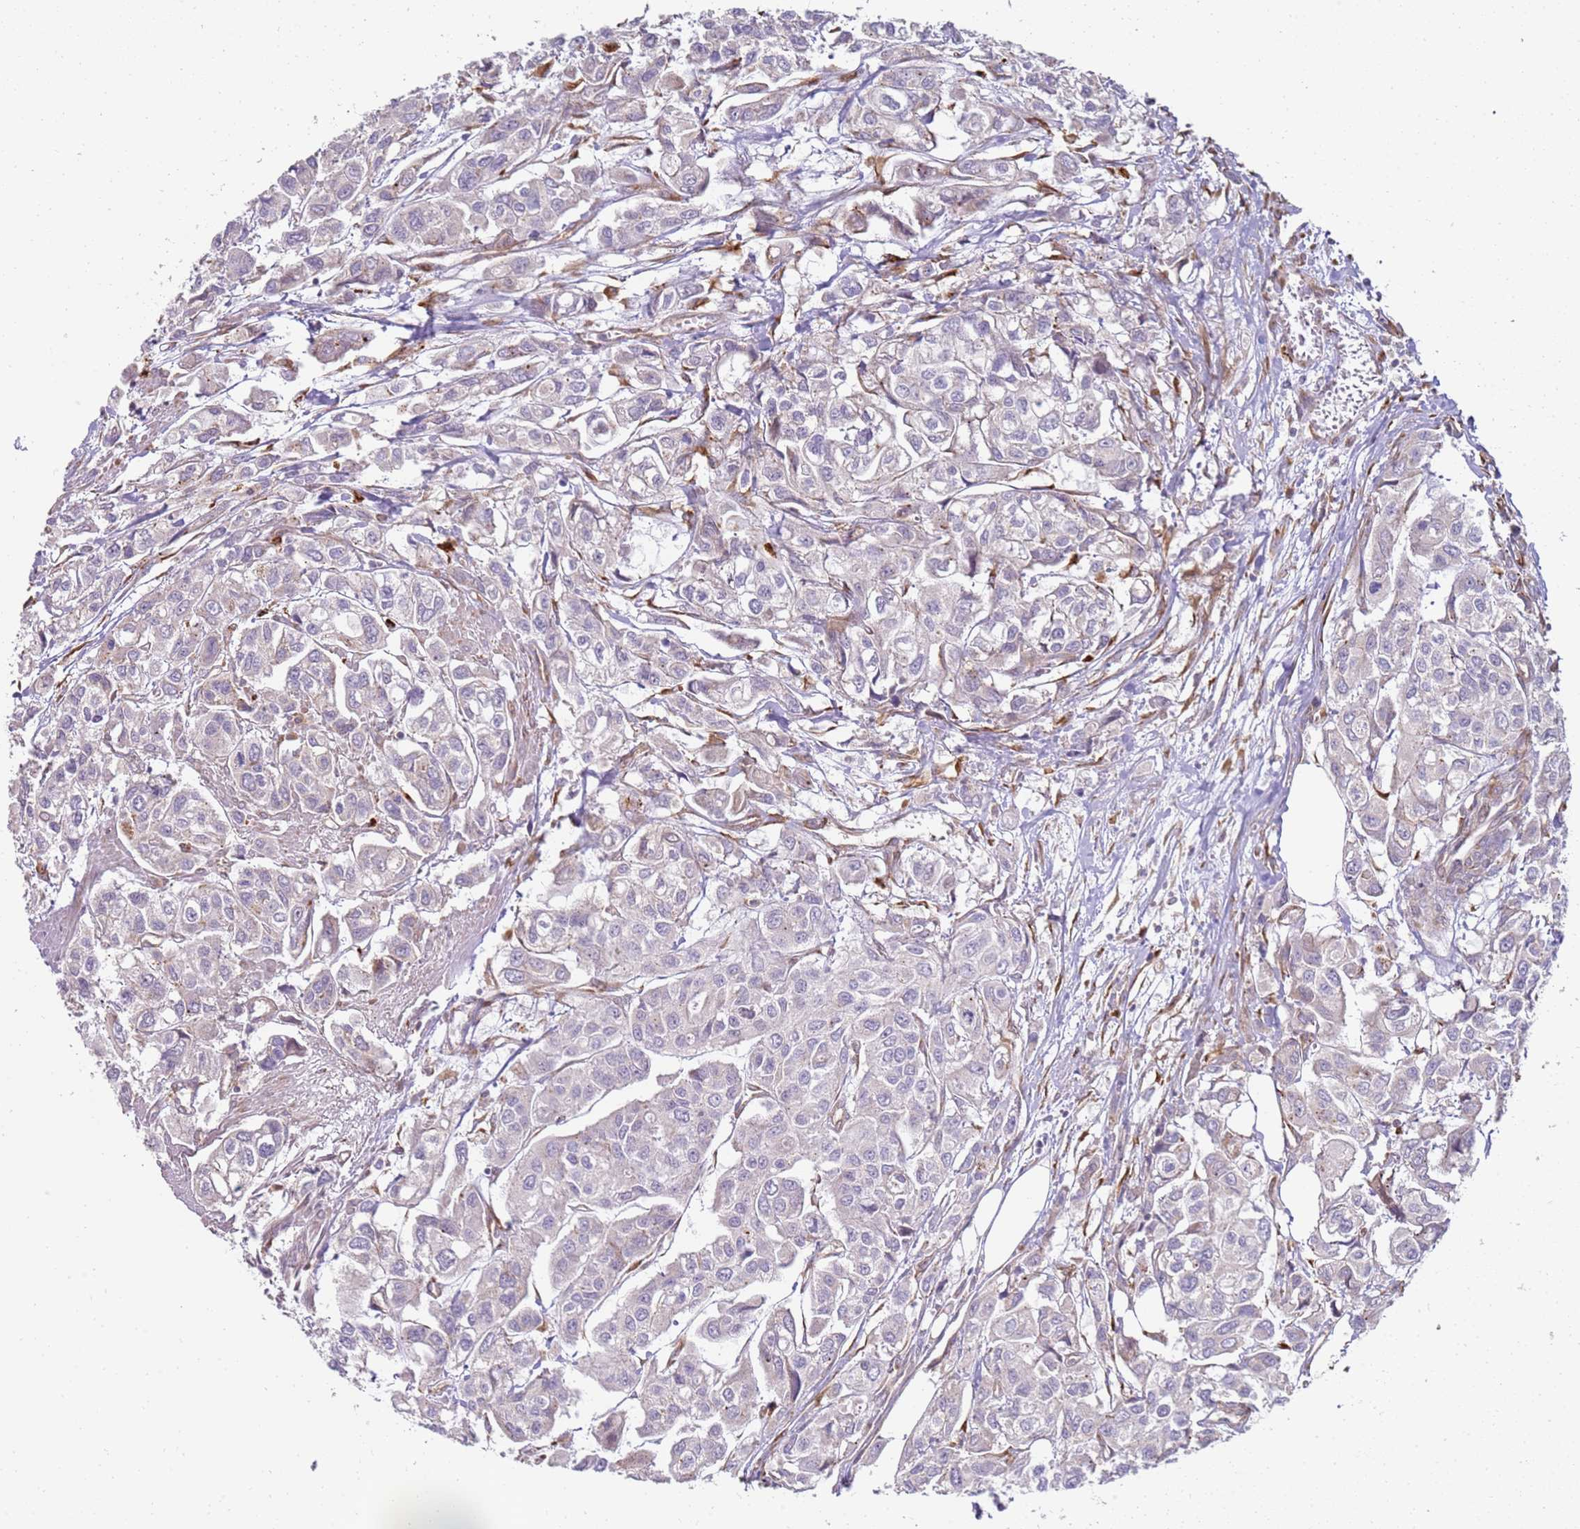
{"staining": {"intensity": "negative", "quantity": "none", "location": "none"}, "tissue": "urothelial cancer", "cell_type": "Tumor cells", "image_type": "cancer", "snomed": [{"axis": "morphology", "description": "Urothelial carcinoma, High grade"}, {"axis": "topography", "description": "Urinary bladder"}], "caption": "Immunohistochemistry micrograph of neoplastic tissue: high-grade urothelial carcinoma stained with DAB exhibits no significant protein staining in tumor cells. (Brightfield microscopy of DAB (3,3'-diaminobenzidine) immunohistochemistry at high magnification).", "gene": "GRAP", "patient": {"sex": "male", "age": 67}}